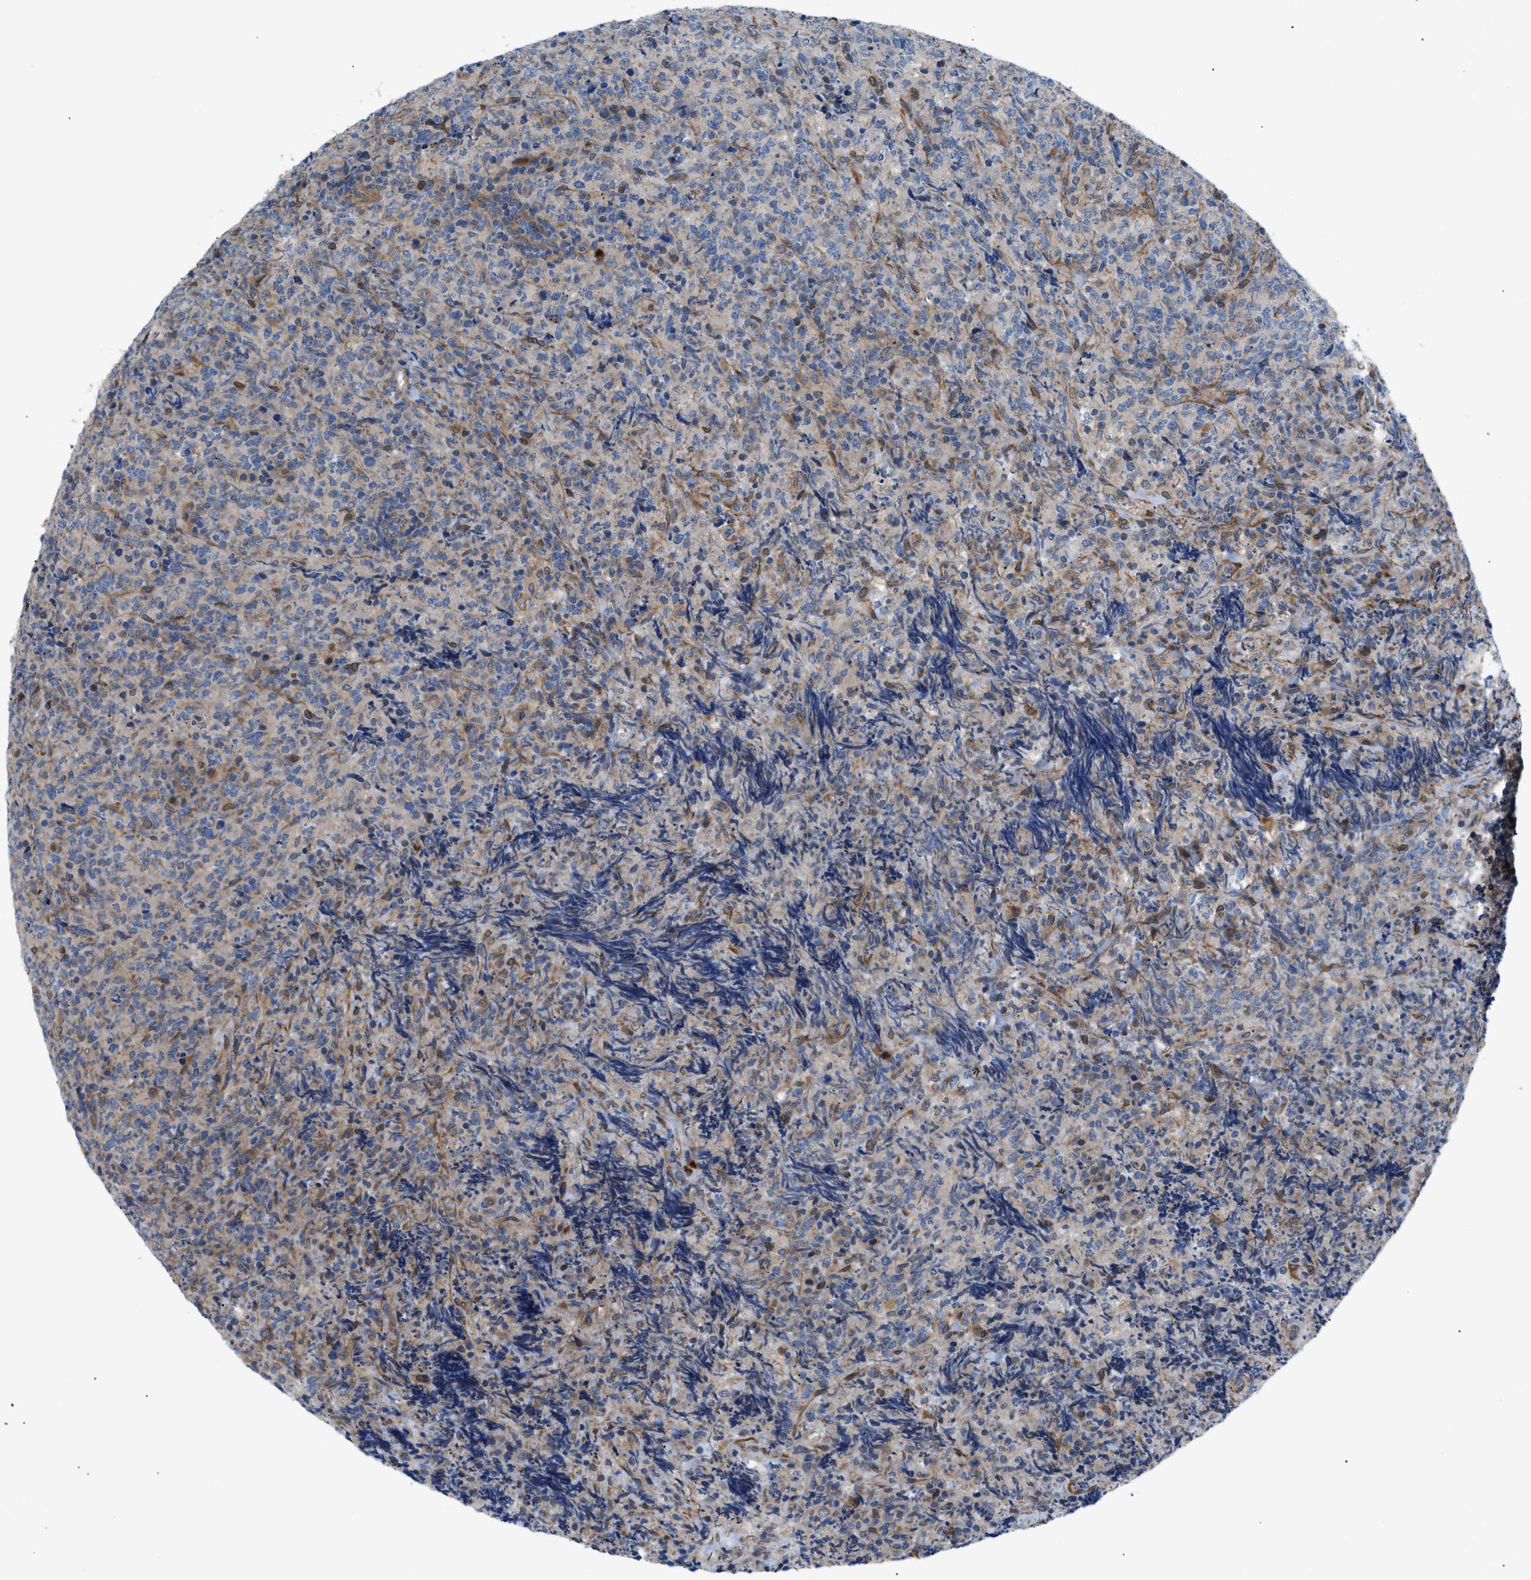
{"staining": {"intensity": "negative", "quantity": "none", "location": "none"}, "tissue": "lymphoma", "cell_type": "Tumor cells", "image_type": "cancer", "snomed": [{"axis": "morphology", "description": "Malignant lymphoma, non-Hodgkin's type, High grade"}, {"axis": "topography", "description": "Tonsil"}], "caption": "Tumor cells show no significant protein positivity in lymphoma.", "gene": "DMAC1", "patient": {"sex": "female", "age": 36}}